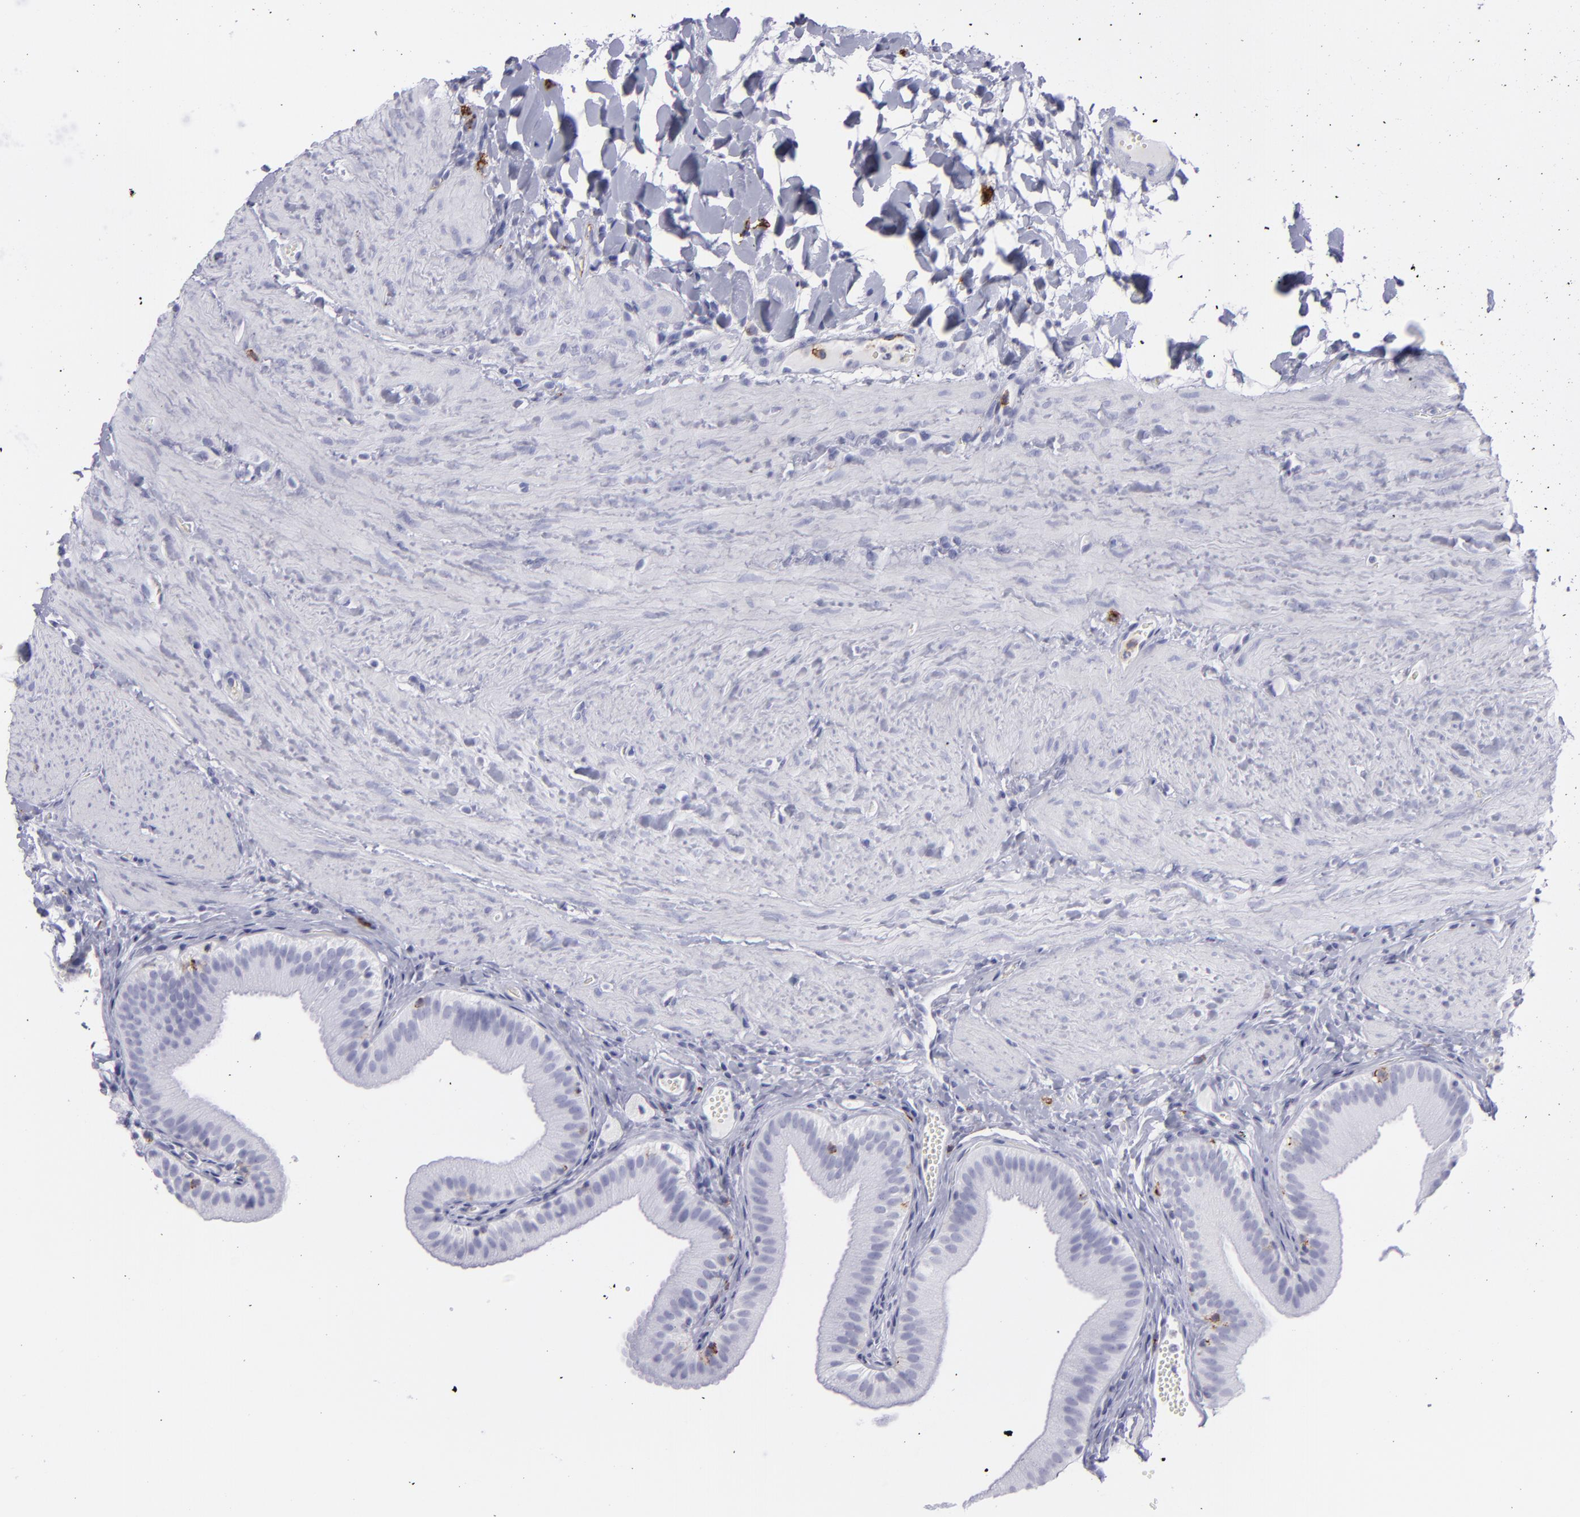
{"staining": {"intensity": "negative", "quantity": "none", "location": "none"}, "tissue": "gallbladder", "cell_type": "Glandular cells", "image_type": "normal", "snomed": [{"axis": "morphology", "description": "Normal tissue, NOS"}, {"axis": "topography", "description": "Gallbladder"}], "caption": "Immunohistochemistry (IHC) photomicrograph of unremarkable gallbladder stained for a protein (brown), which shows no staining in glandular cells.", "gene": "SELPLG", "patient": {"sex": "female", "age": 24}}